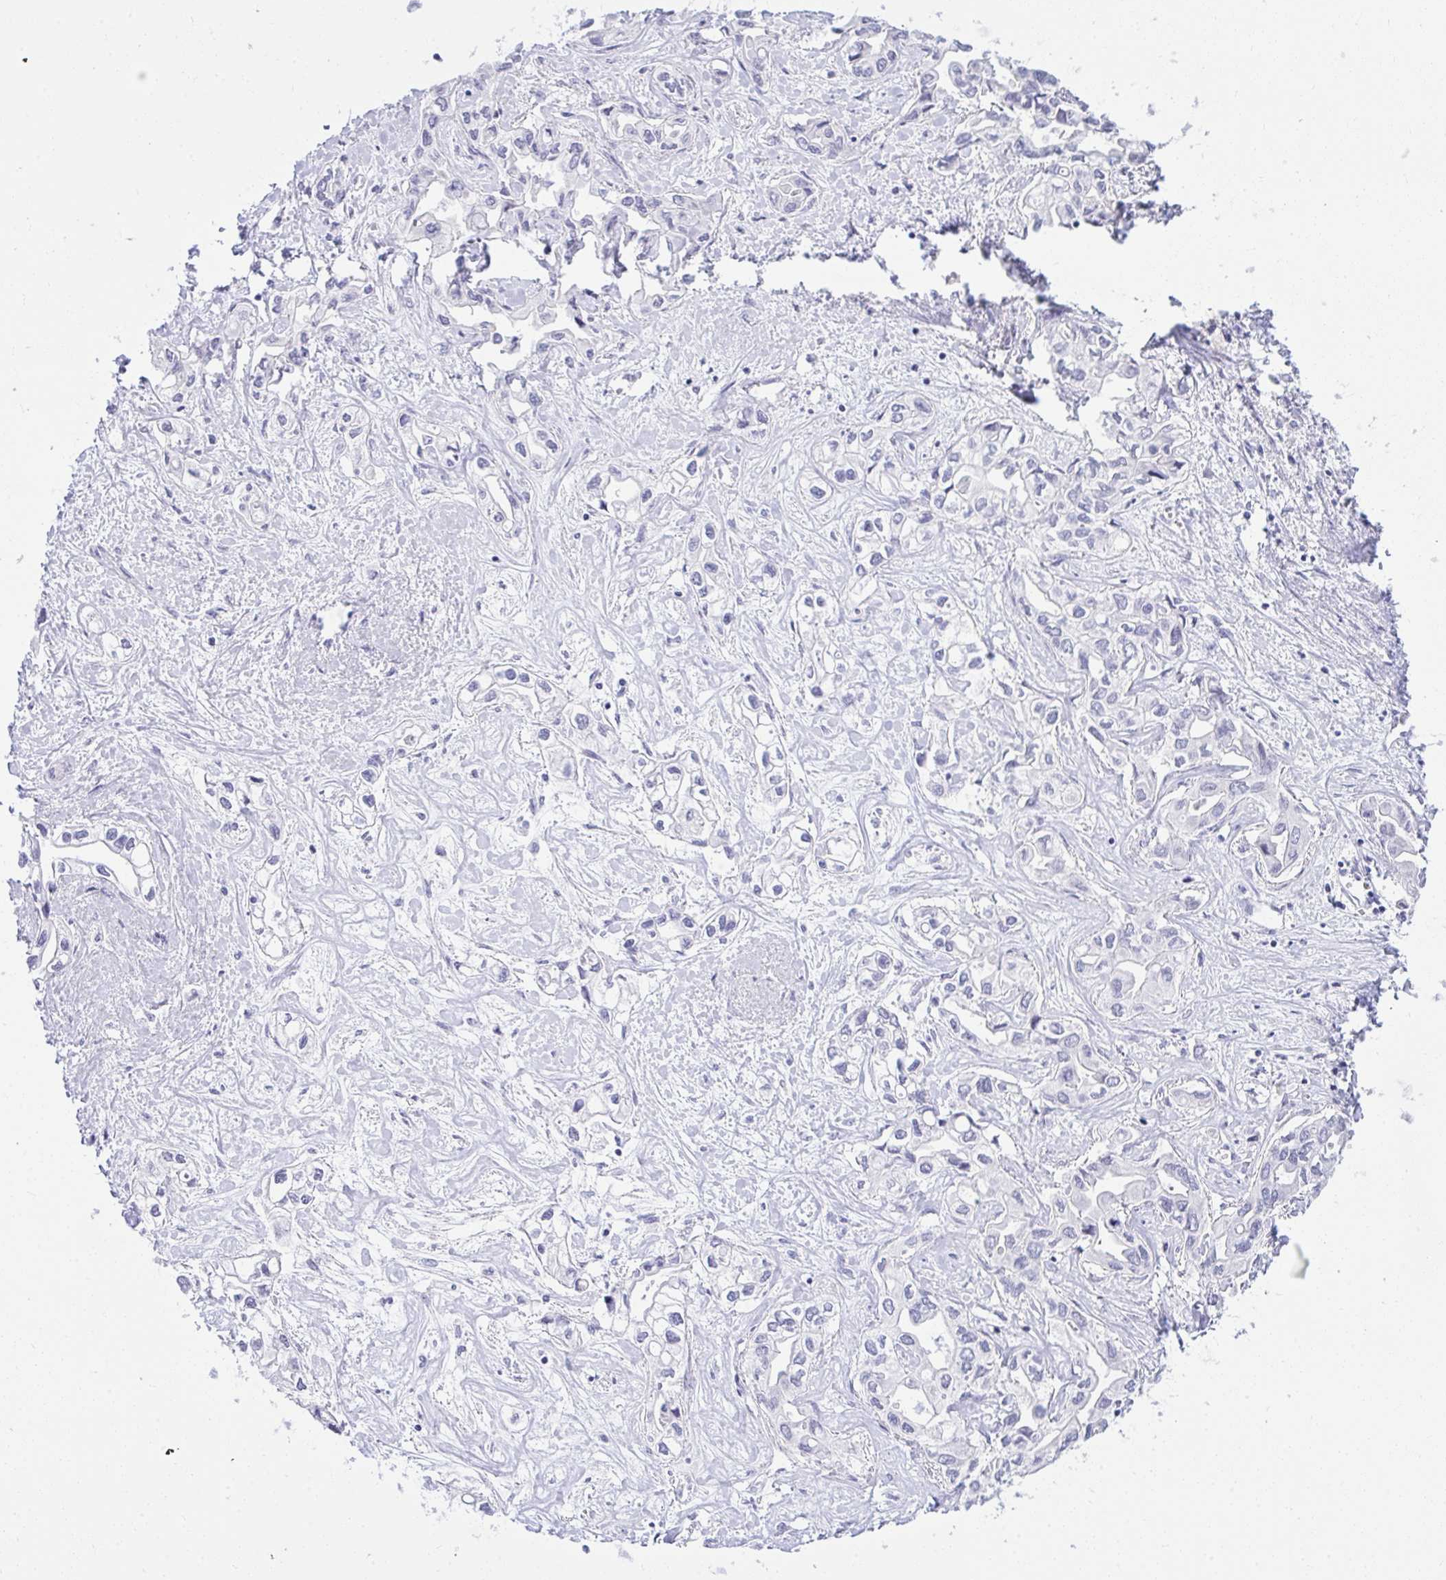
{"staining": {"intensity": "negative", "quantity": "none", "location": "none"}, "tissue": "liver cancer", "cell_type": "Tumor cells", "image_type": "cancer", "snomed": [{"axis": "morphology", "description": "Cholangiocarcinoma"}, {"axis": "topography", "description": "Liver"}], "caption": "There is no significant staining in tumor cells of liver cholangiocarcinoma.", "gene": "EID3", "patient": {"sex": "female", "age": 64}}